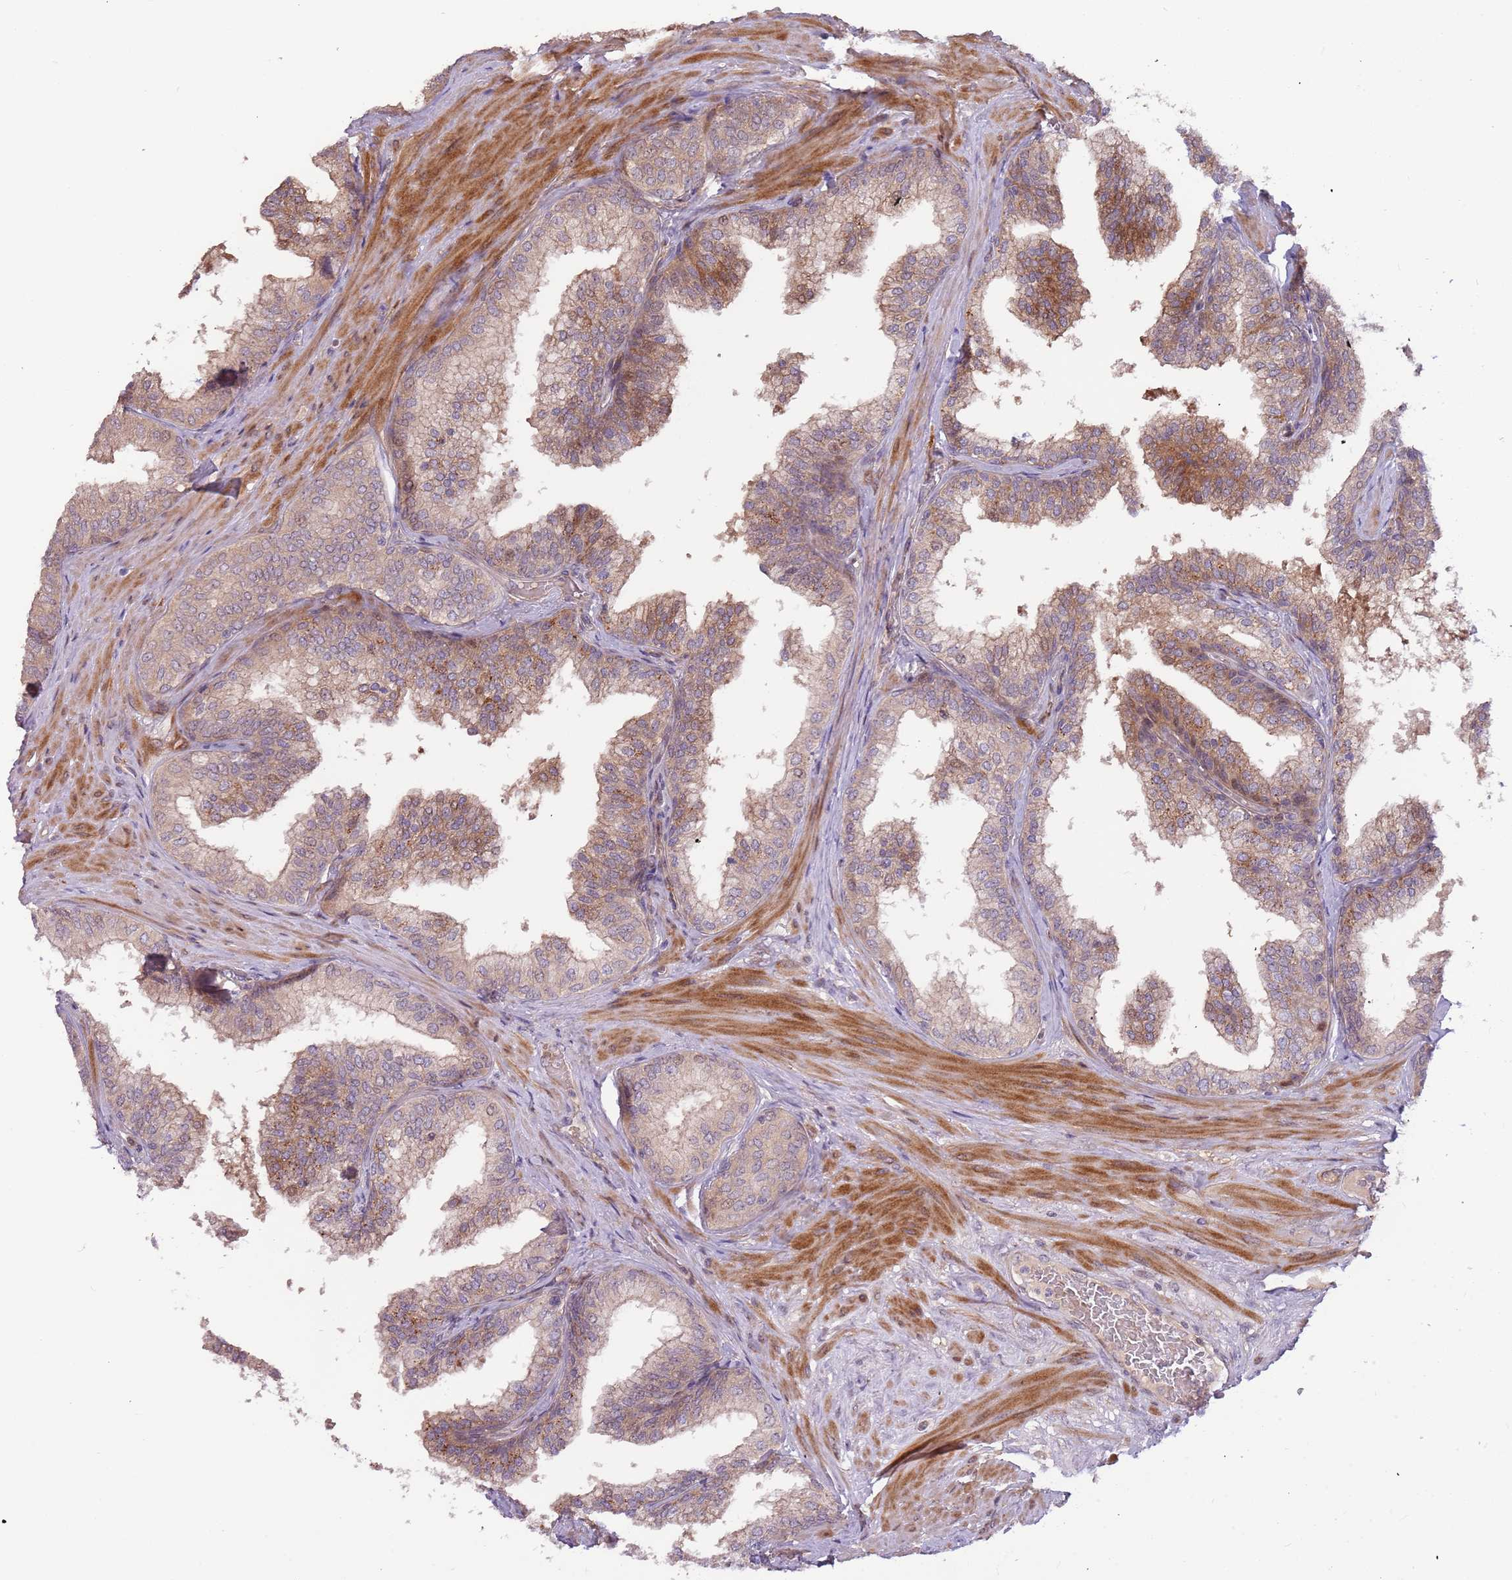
{"staining": {"intensity": "moderate", "quantity": "25%-75%", "location": "cytoplasmic/membranous"}, "tissue": "prostate", "cell_type": "Glandular cells", "image_type": "normal", "snomed": [{"axis": "morphology", "description": "Normal tissue, NOS"}, {"axis": "topography", "description": "Prostate"}], "caption": "DAB immunohistochemical staining of benign prostate displays moderate cytoplasmic/membranous protein positivity in about 25%-75% of glandular cells.", "gene": "TRAPPC6B", "patient": {"sex": "male", "age": 60}}